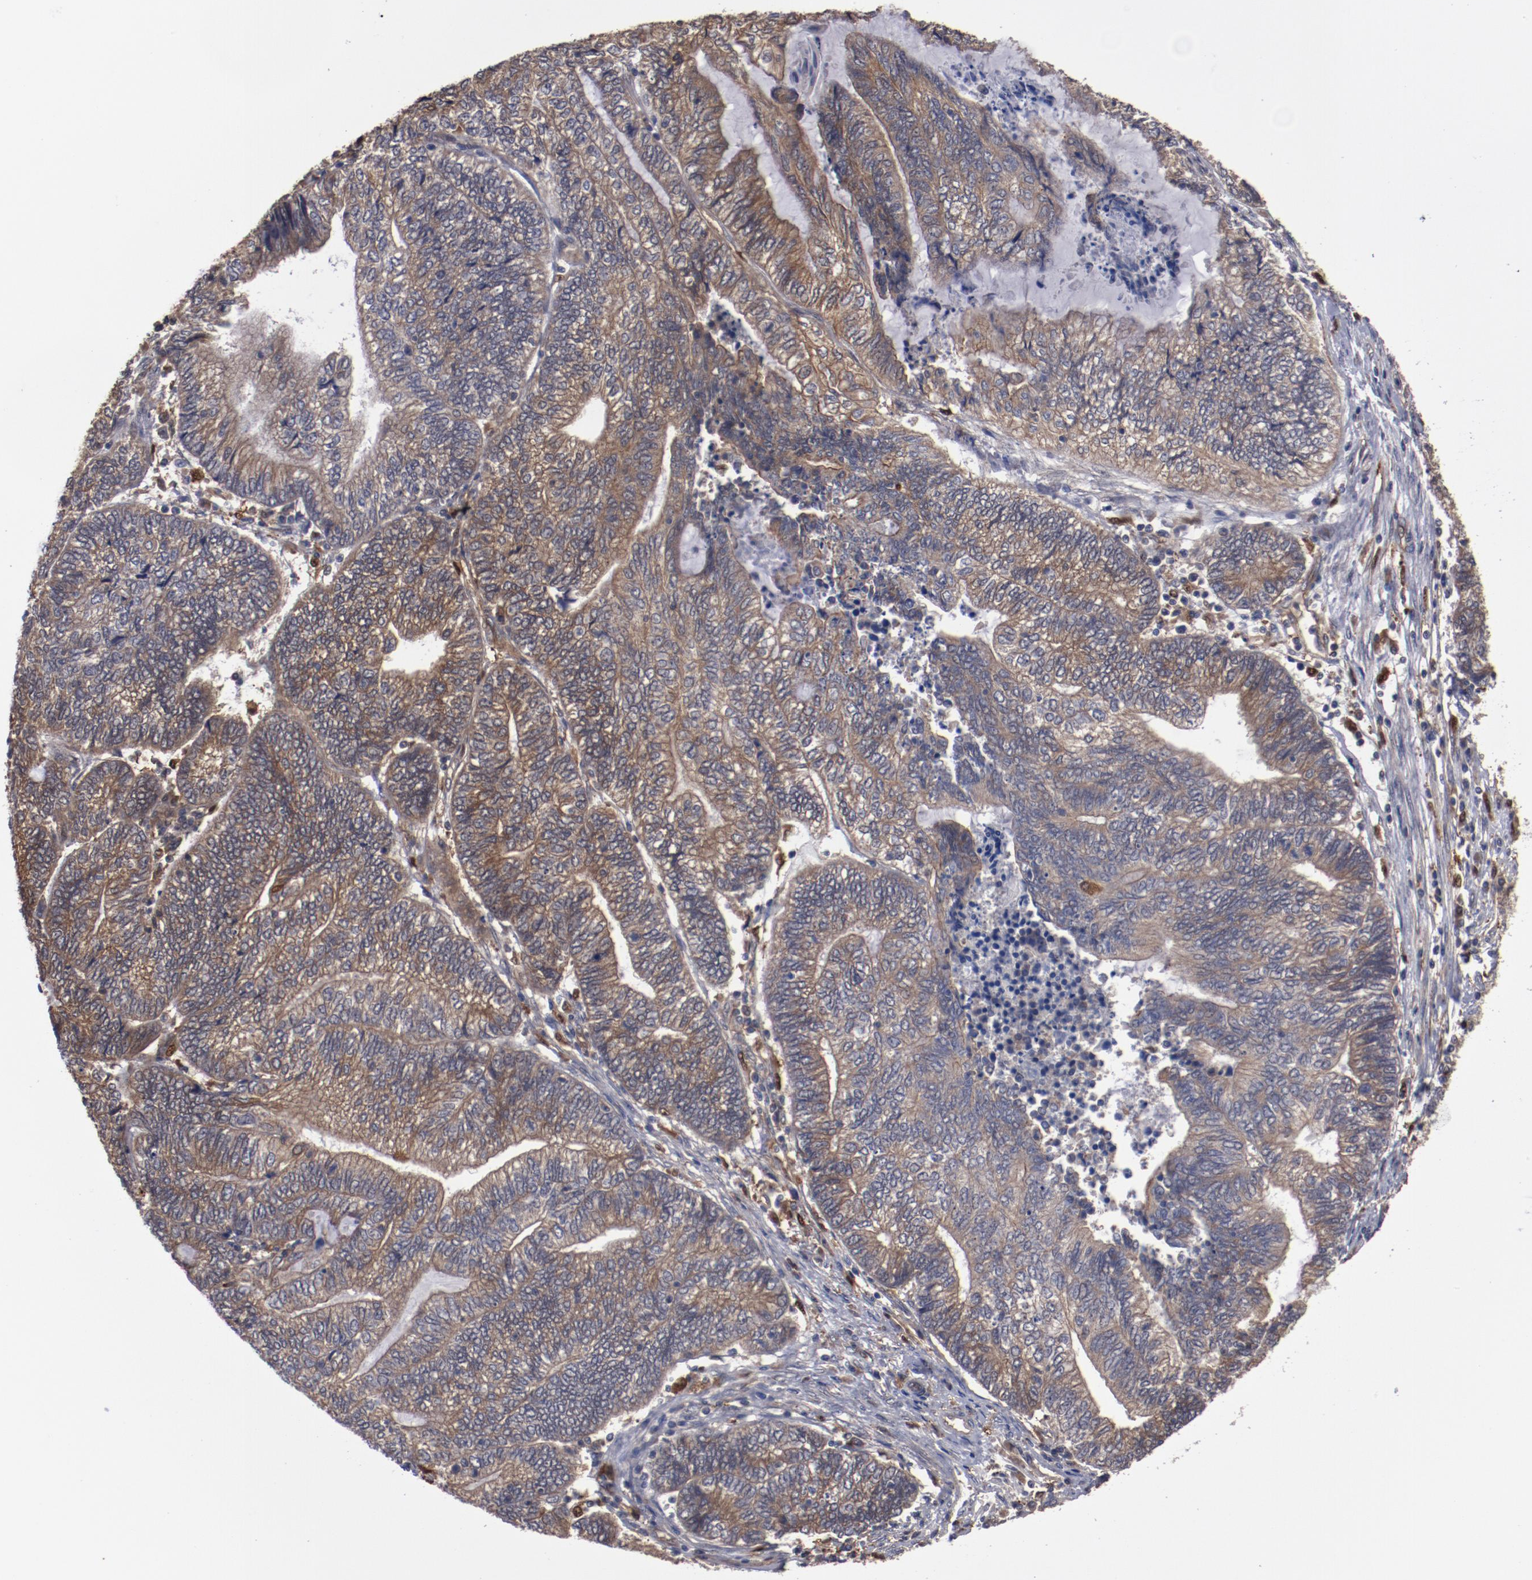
{"staining": {"intensity": "moderate", "quantity": ">75%", "location": "cytoplasmic/membranous"}, "tissue": "endometrial cancer", "cell_type": "Tumor cells", "image_type": "cancer", "snomed": [{"axis": "morphology", "description": "Adenocarcinoma, NOS"}, {"axis": "topography", "description": "Uterus"}, {"axis": "topography", "description": "Endometrium"}], "caption": "Endometrial cancer (adenocarcinoma) was stained to show a protein in brown. There is medium levels of moderate cytoplasmic/membranous expression in approximately >75% of tumor cells. (DAB (3,3'-diaminobenzidine) IHC with brightfield microscopy, high magnification).", "gene": "DNAAF2", "patient": {"sex": "female", "age": 70}}